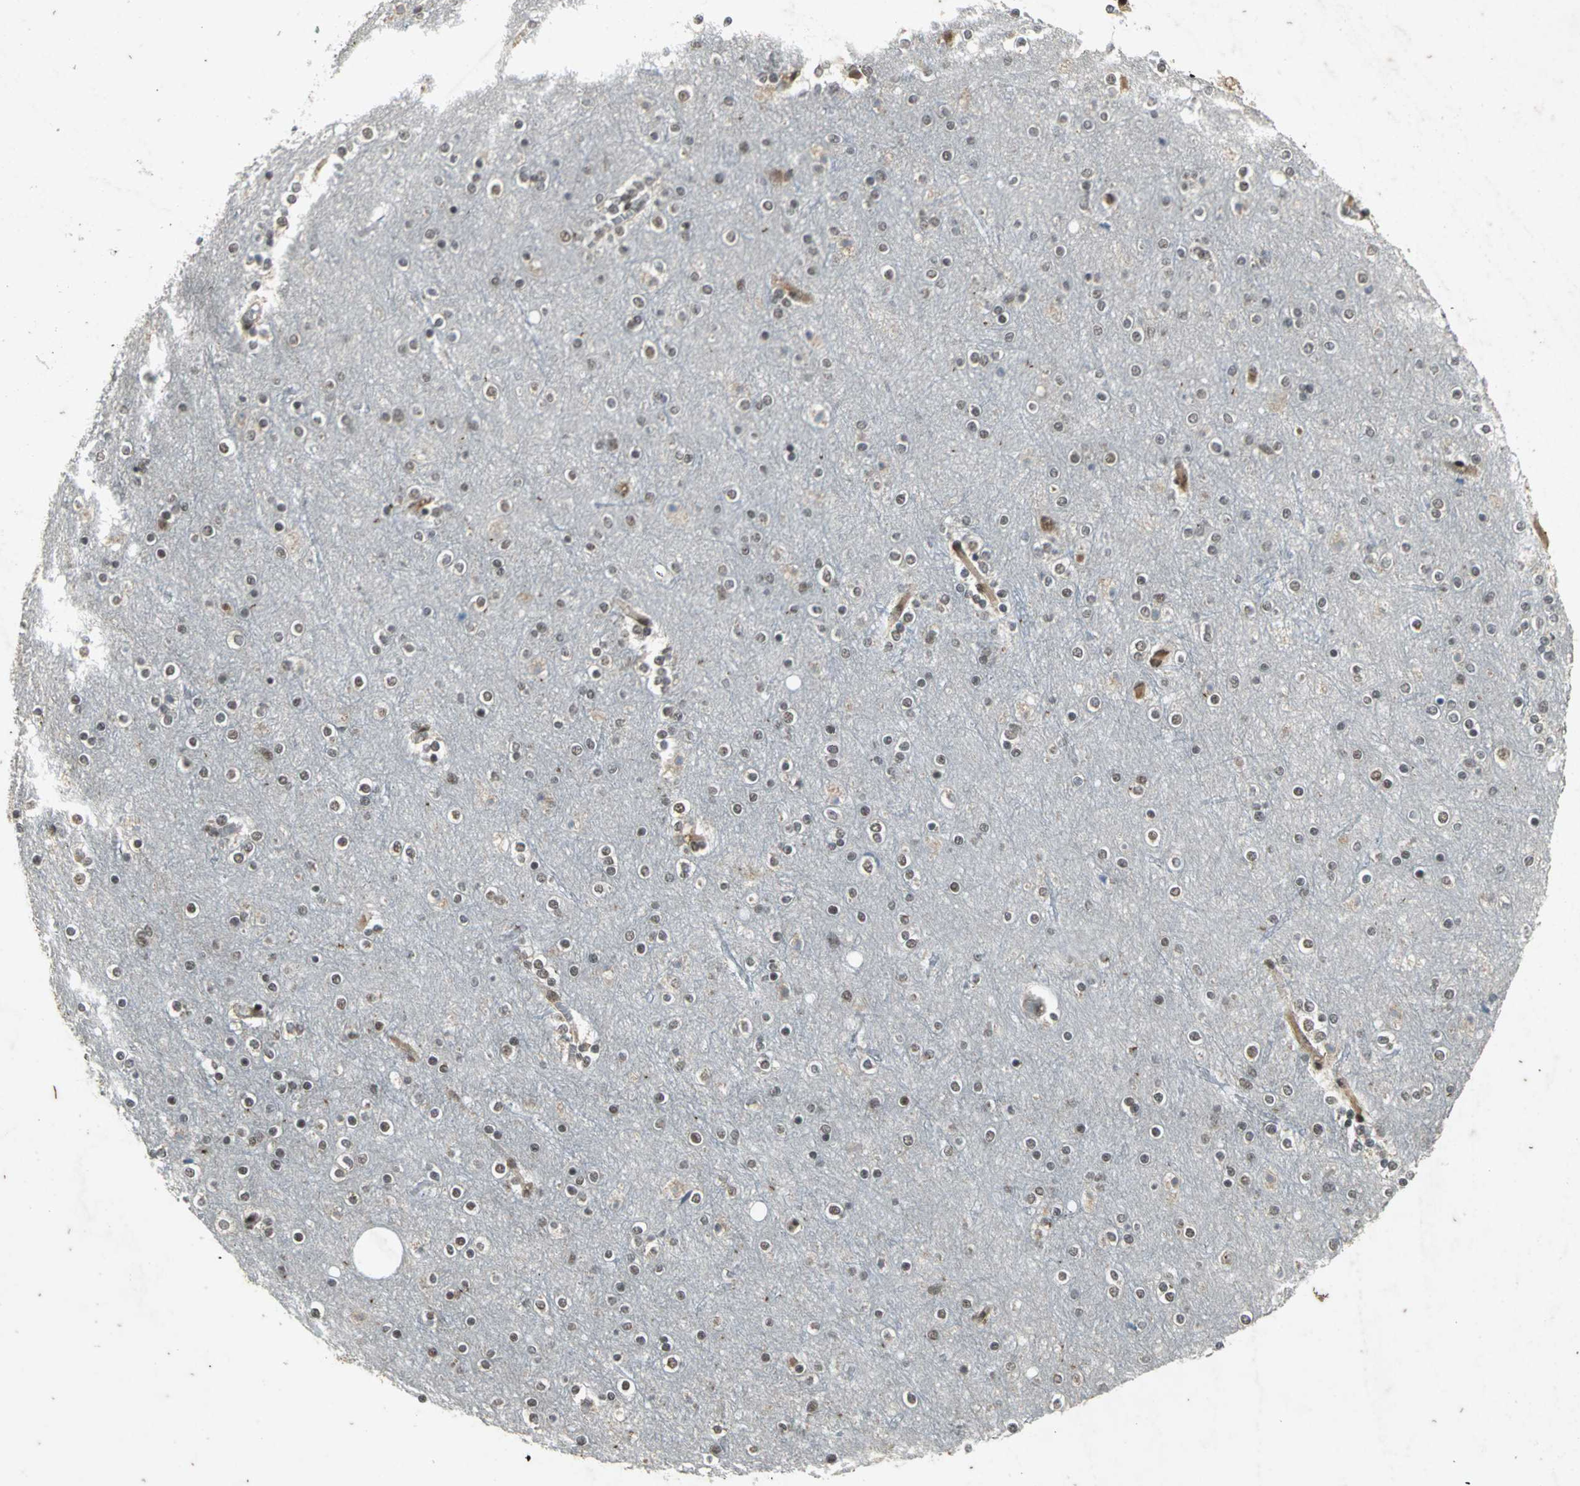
{"staining": {"intensity": "weak", "quantity": ">75%", "location": "cytoplasmic/membranous,nuclear"}, "tissue": "cerebral cortex", "cell_type": "Endothelial cells", "image_type": "normal", "snomed": [{"axis": "morphology", "description": "Normal tissue, NOS"}, {"axis": "topography", "description": "Cerebral cortex"}], "caption": "Weak cytoplasmic/membranous,nuclear positivity is appreciated in approximately >75% of endothelial cells in unremarkable cerebral cortex.", "gene": "NOTCH3", "patient": {"sex": "female", "age": 54}}